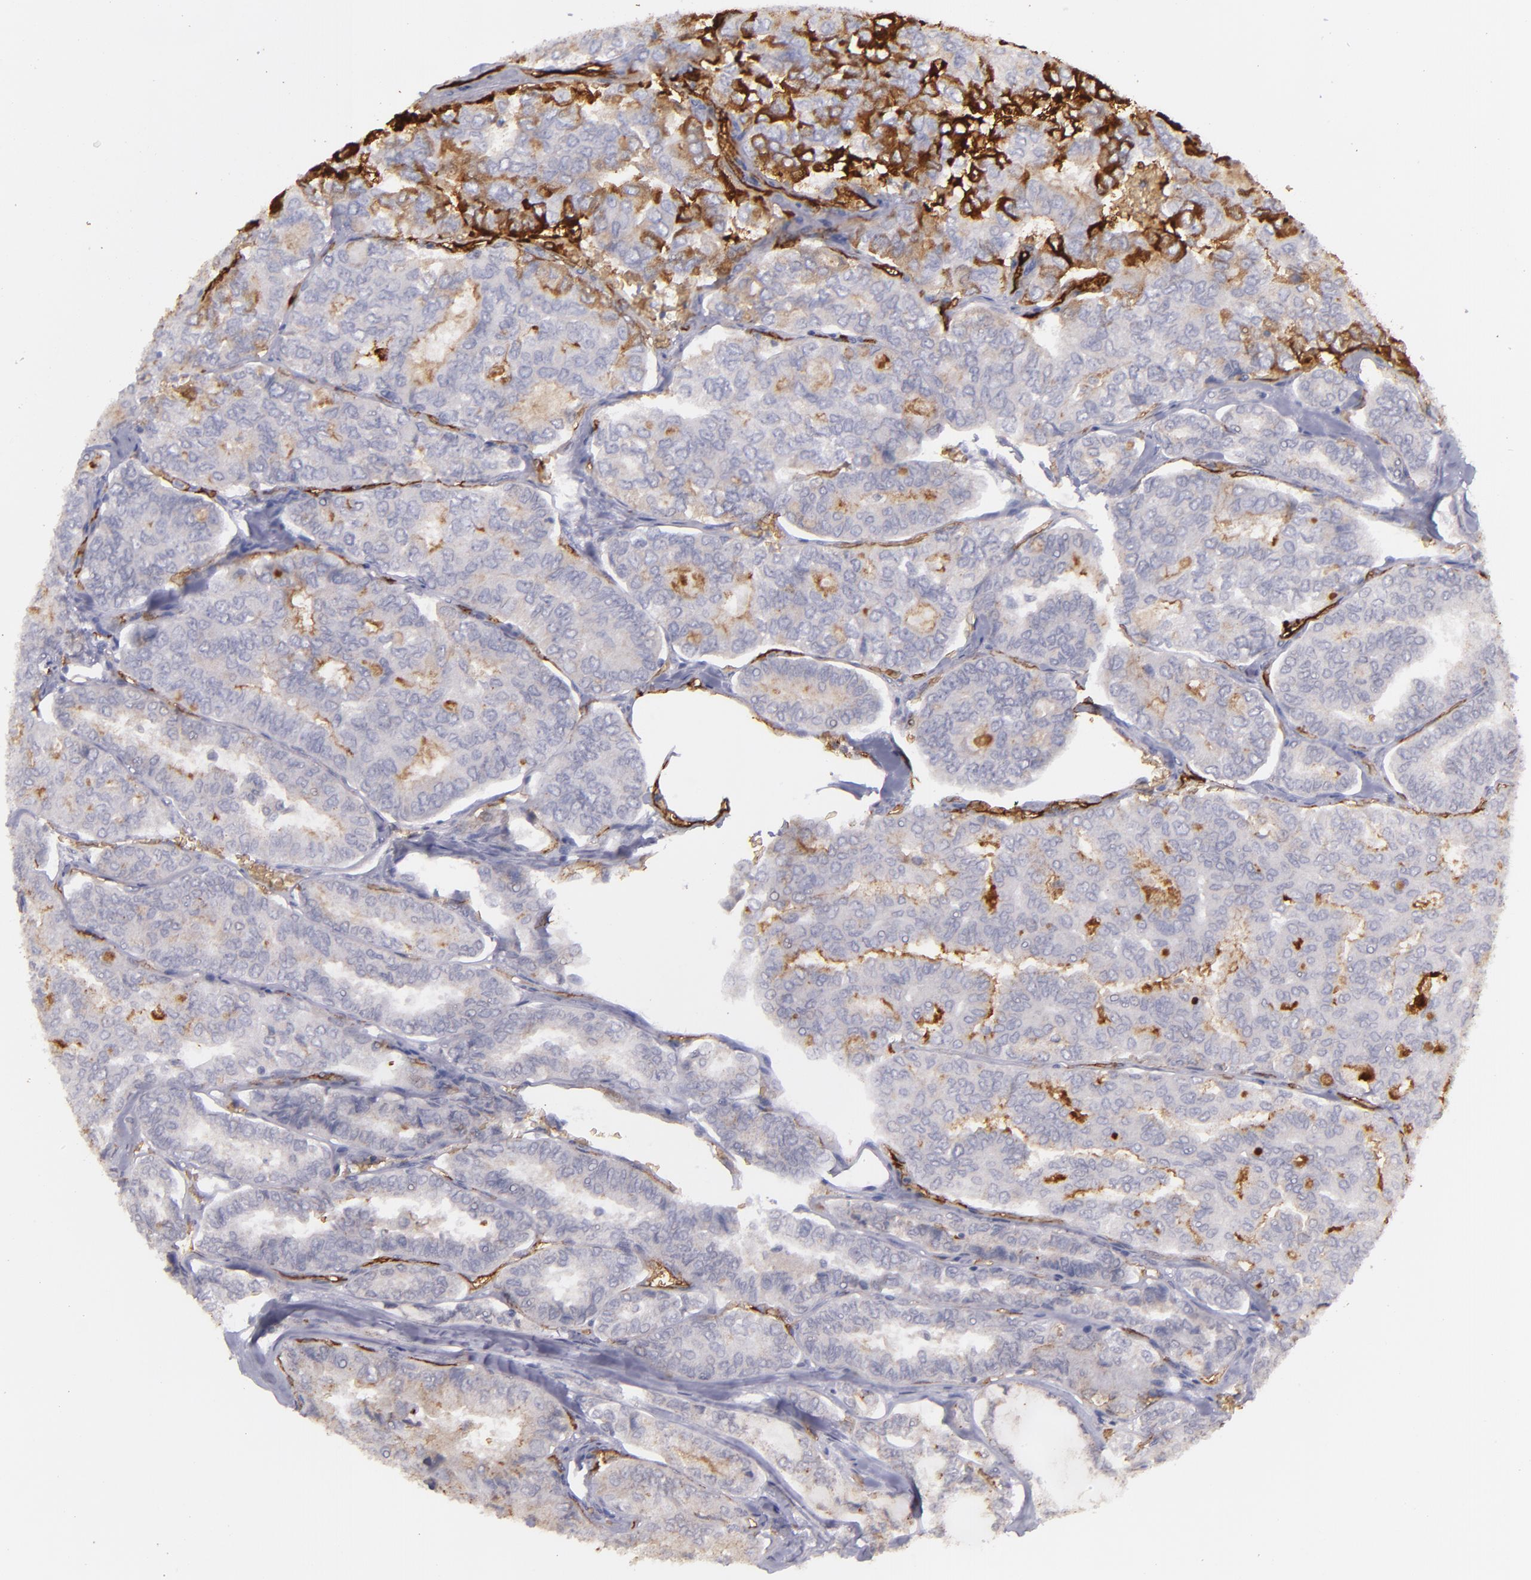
{"staining": {"intensity": "negative", "quantity": "none", "location": "none"}, "tissue": "thyroid cancer", "cell_type": "Tumor cells", "image_type": "cancer", "snomed": [{"axis": "morphology", "description": "Papillary adenocarcinoma, NOS"}, {"axis": "topography", "description": "Thyroid gland"}], "caption": "IHC image of neoplastic tissue: human thyroid papillary adenocarcinoma stained with DAB (3,3'-diaminobenzidine) demonstrates no significant protein expression in tumor cells.", "gene": "ACE", "patient": {"sex": "female", "age": 35}}